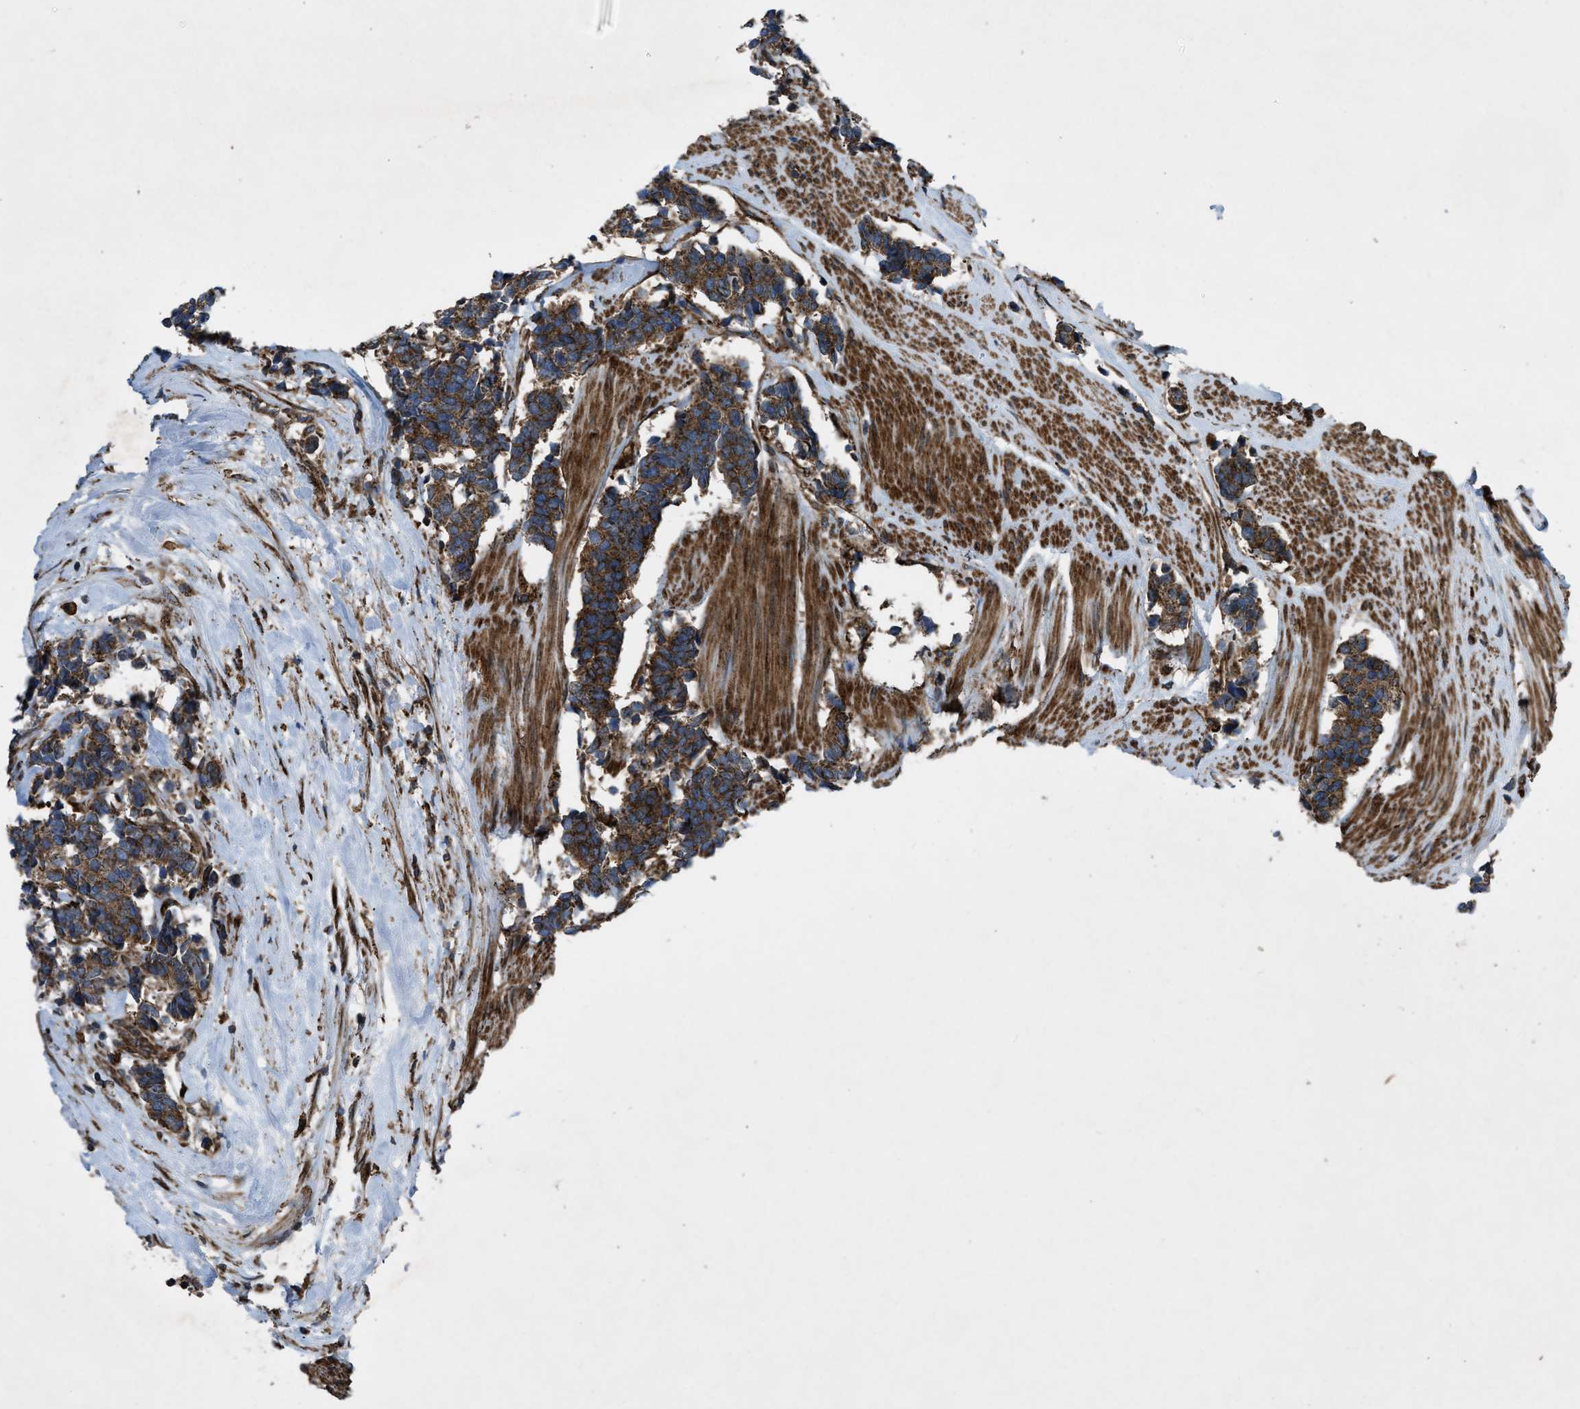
{"staining": {"intensity": "moderate", "quantity": ">75%", "location": "cytoplasmic/membranous"}, "tissue": "carcinoid", "cell_type": "Tumor cells", "image_type": "cancer", "snomed": [{"axis": "morphology", "description": "Carcinoma, NOS"}, {"axis": "morphology", "description": "Carcinoid, malignant, NOS"}, {"axis": "topography", "description": "Urinary bladder"}], "caption": "Carcinoid (malignant) tissue exhibits moderate cytoplasmic/membranous staining in approximately >75% of tumor cells, visualized by immunohistochemistry.", "gene": "PER3", "patient": {"sex": "male", "age": 57}}